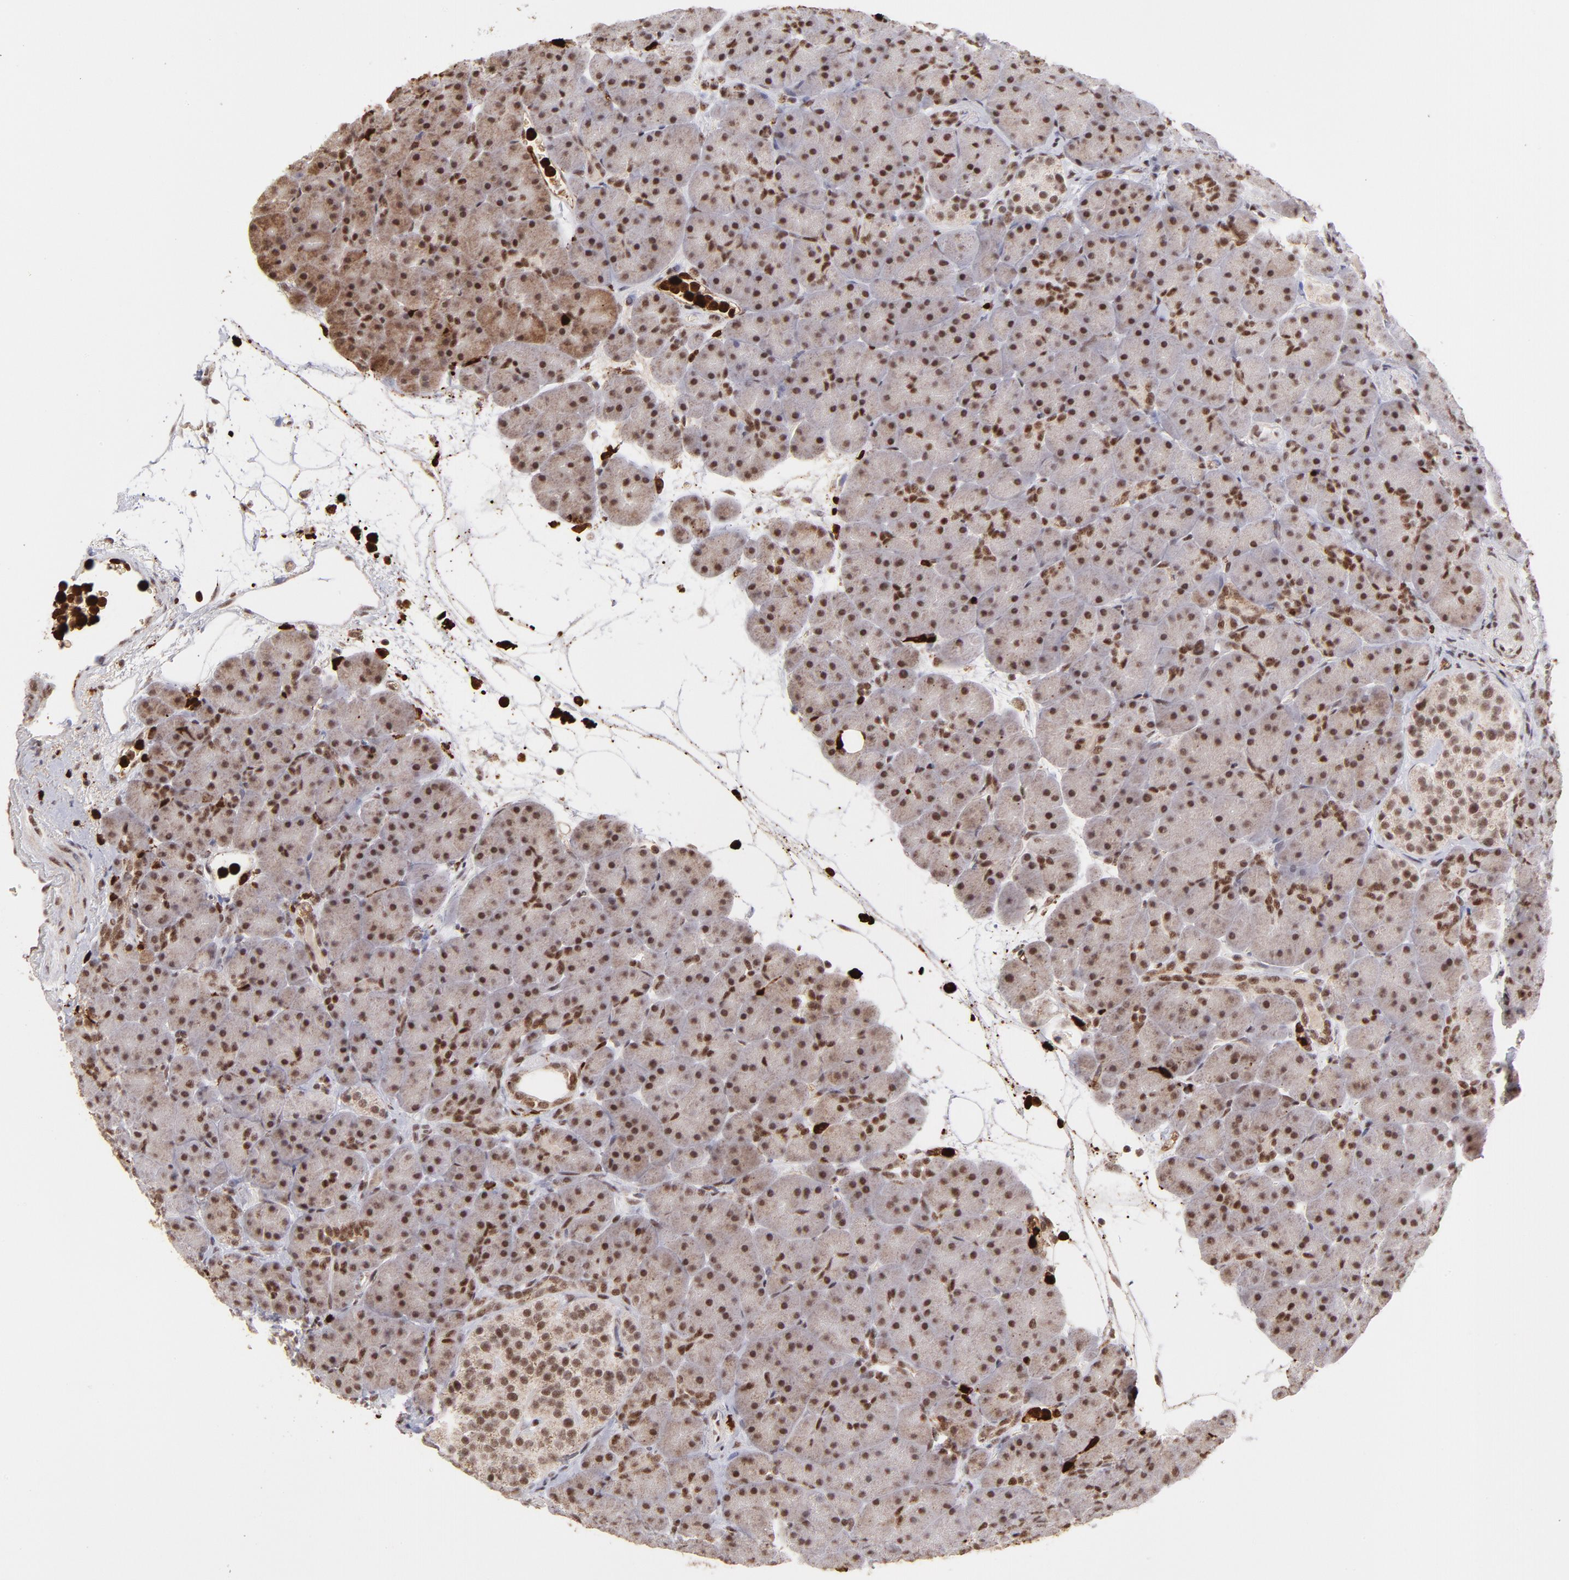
{"staining": {"intensity": "strong", "quantity": ">75%", "location": "cytoplasmic/membranous,nuclear"}, "tissue": "pancreas", "cell_type": "Exocrine glandular cells", "image_type": "normal", "snomed": [{"axis": "morphology", "description": "Normal tissue, NOS"}, {"axis": "topography", "description": "Pancreas"}], "caption": "The immunohistochemical stain highlights strong cytoplasmic/membranous,nuclear expression in exocrine glandular cells of normal pancreas.", "gene": "ZFX", "patient": {"sex": "male", "age": 66}}